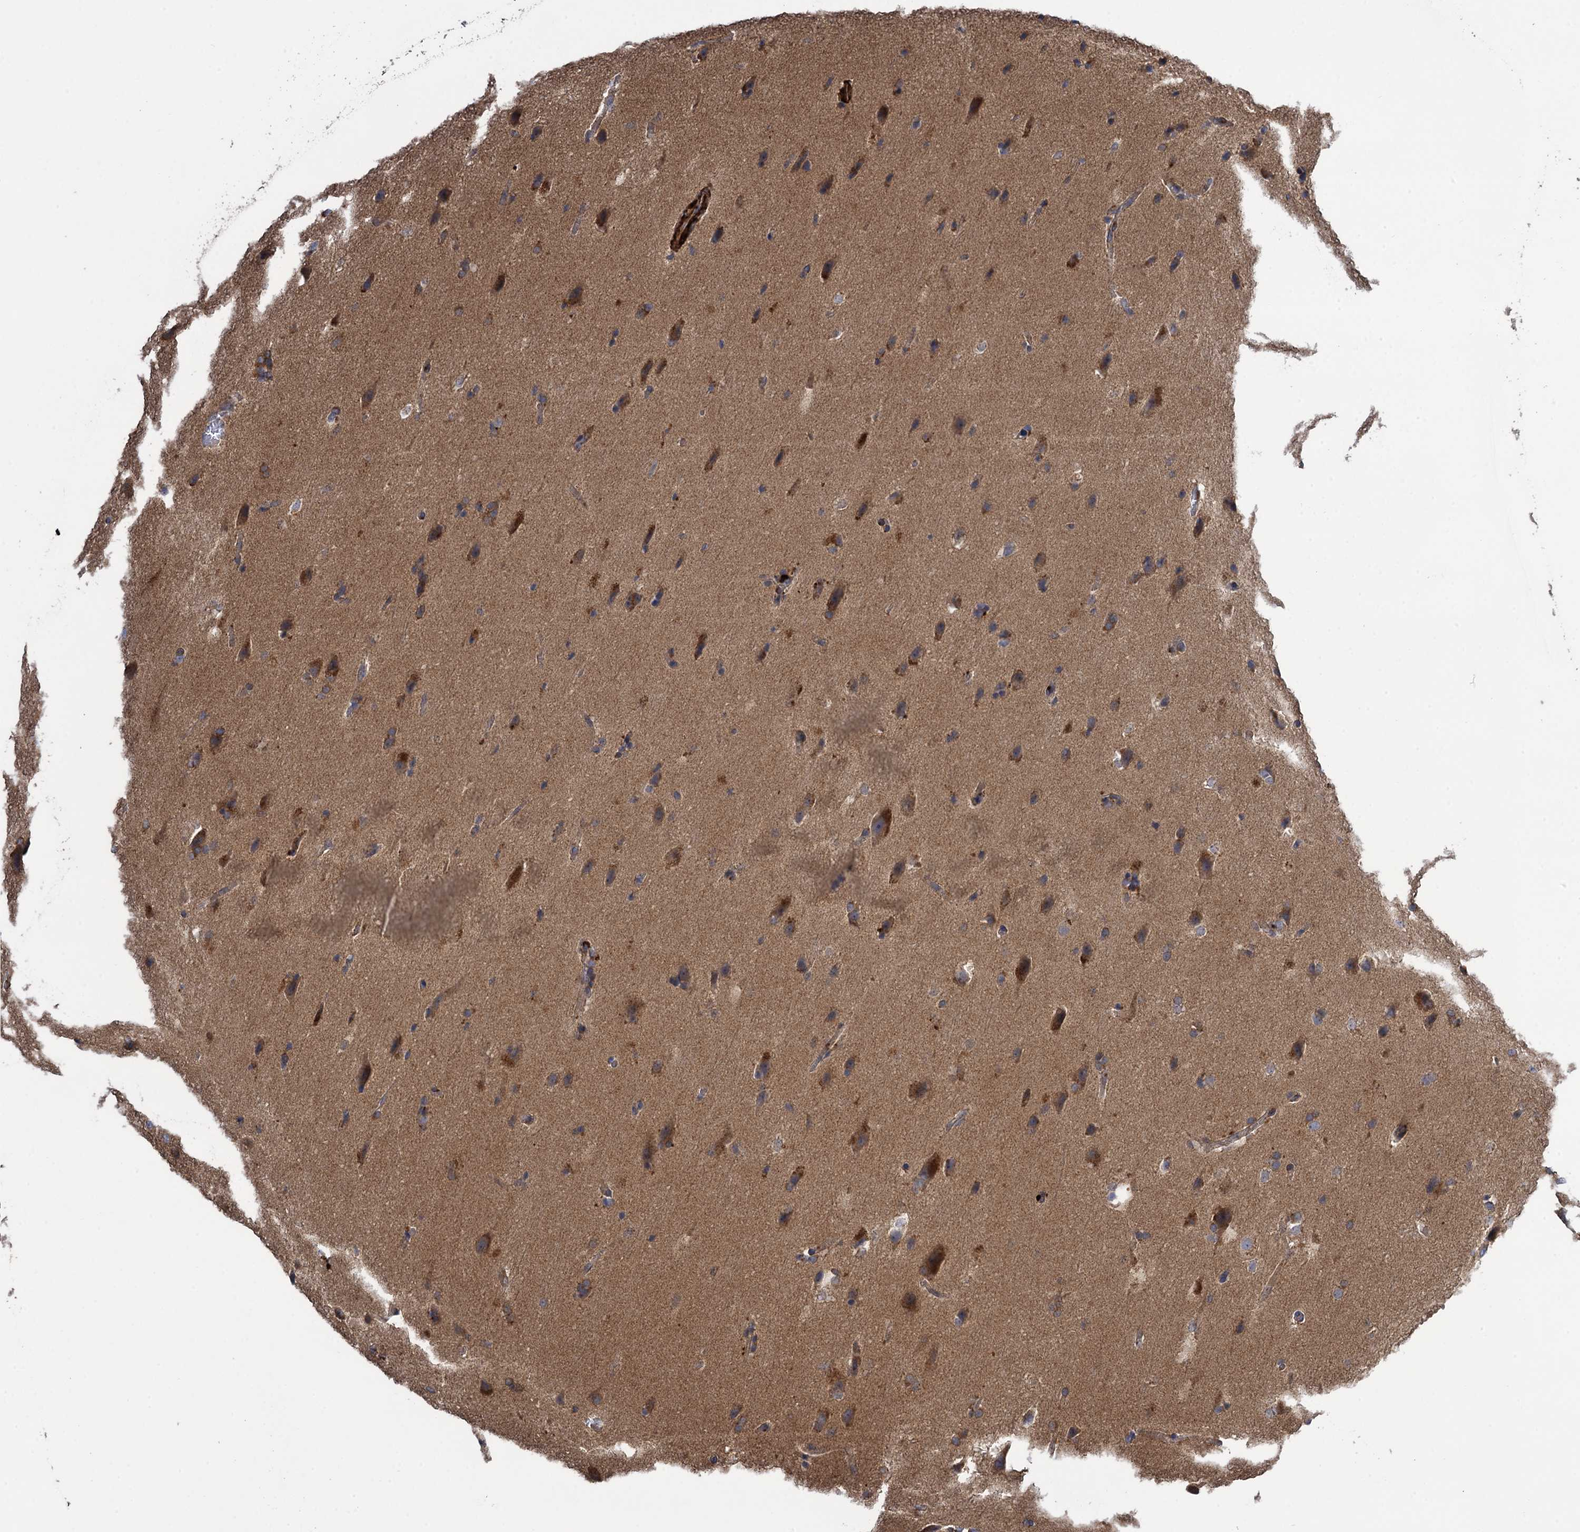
{"staining": {"intensity": "moderate", "quantity": "<25%", "location": "cytoplasmic/membranous"}, "tissue": "glioma", "cell_type": "Tumor cells", "image_type": "cancer", "snomed": [{"axis": "morphology", "description": "Glioma, malignant, Low grade"}, {"axis": "topography", "description": "Brain"}], "caption": "Immunohistochemical staining of malignant low-grade glioma demonstrates moderate cytoplasmic/membranous protein positivity in approximately <25% of tumor cells.", "gene": "WDR88", "patient": {"sex": "female", "age": 37}}